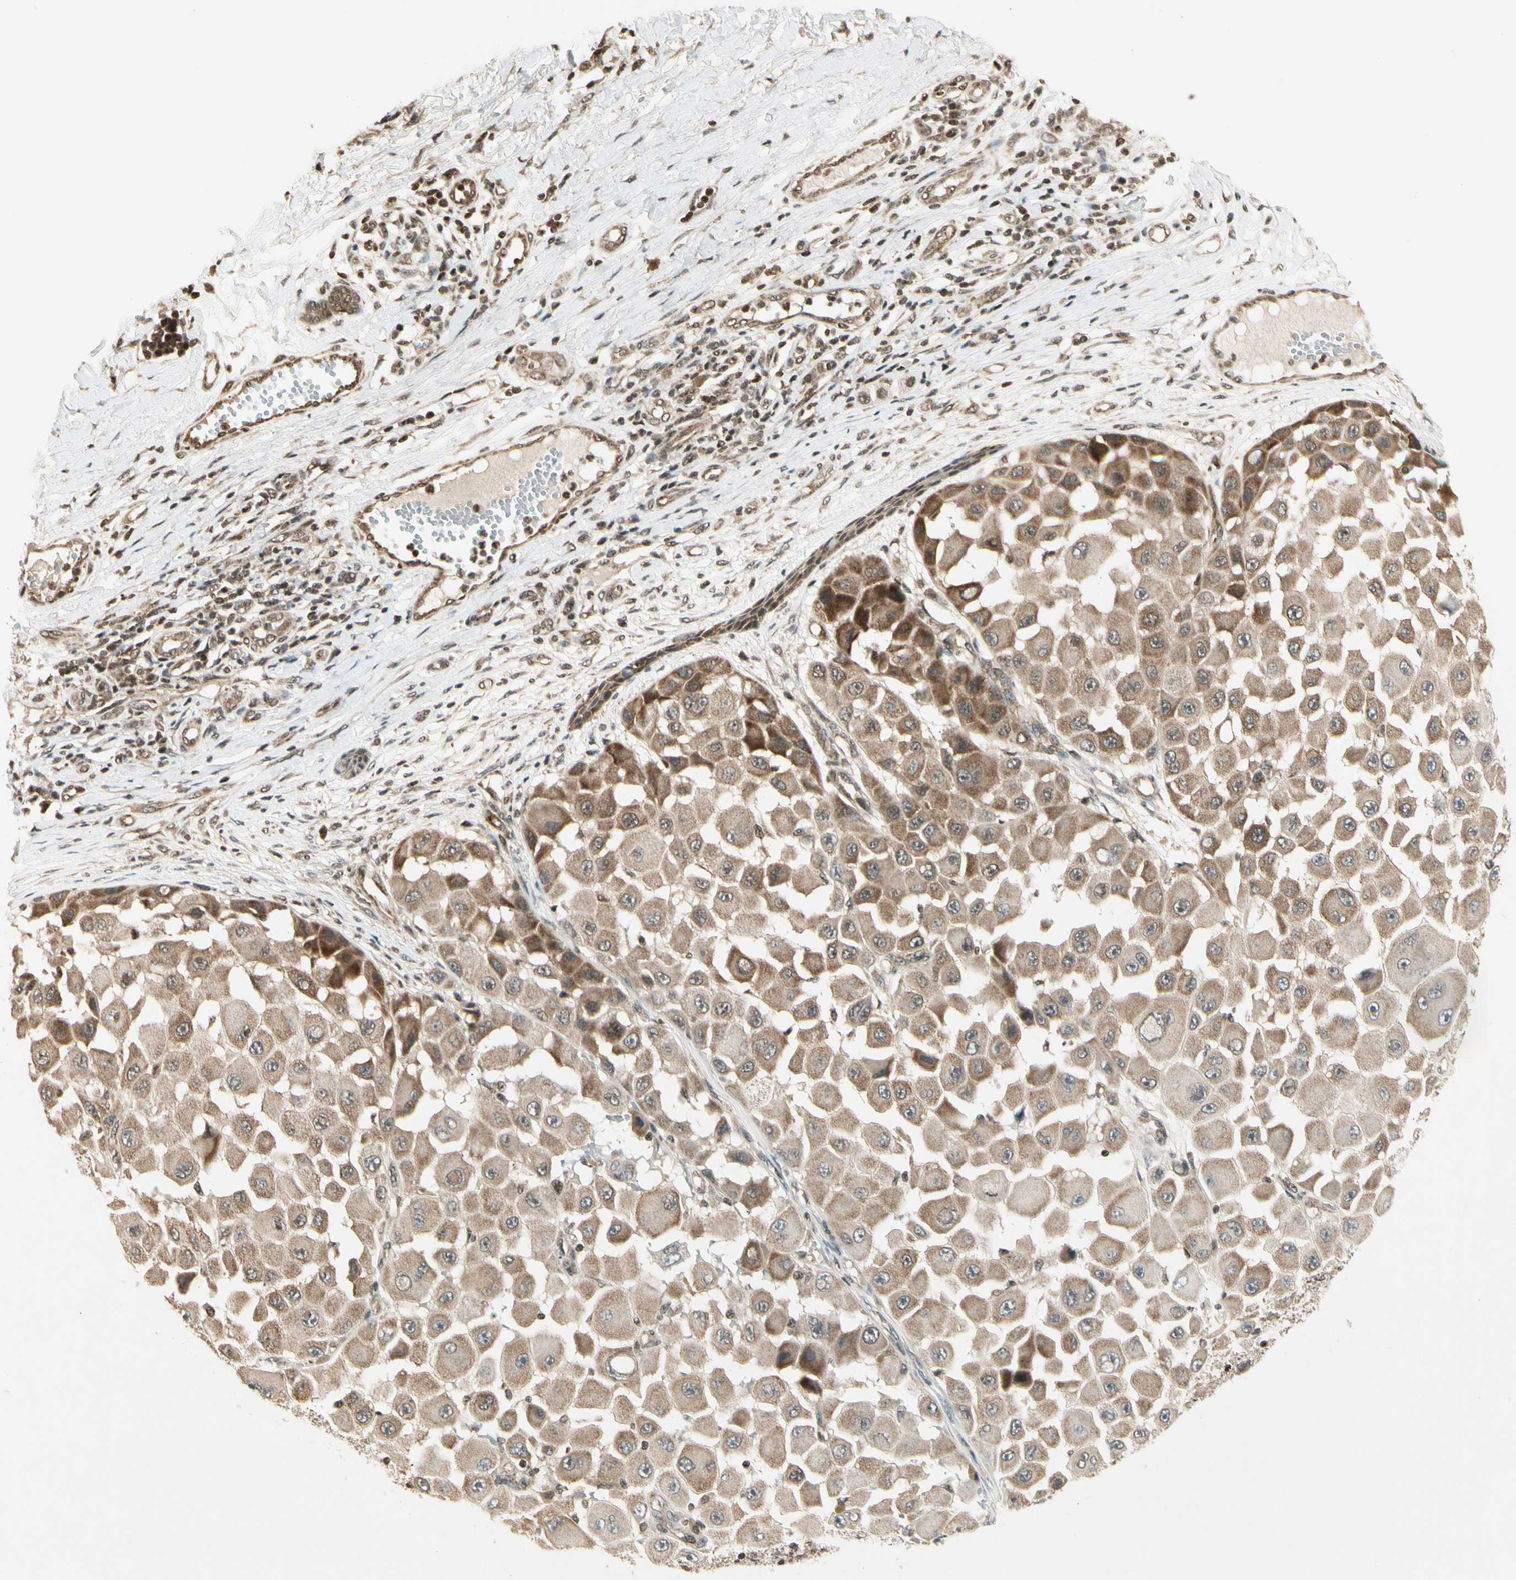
{"staining": {"intensity": "moderate", "quantity": "25%-75%", "location": "cytoplasmic/membranous"}, "tissue": "melanoma", "cell_type": "Tumor cells", "image_type": "cancer", "snomed": [{"axis": "morphology", "description": "Malignant melanoma, NOS"}, {"axis": "topography", "description": "Skin"}], "caption": "Malignant melanoma stained for a protein demonstrates moderate cytoplasmic/membranous positivity in tumor cells. Using DAB (3,3'-diaminobenzidine) (brown) and hematoxylin (blue) stains, captured at high magnification using brightfield microscopy.", "gene": "SMN2", "patient": {"sex": "female", "age": 81}}